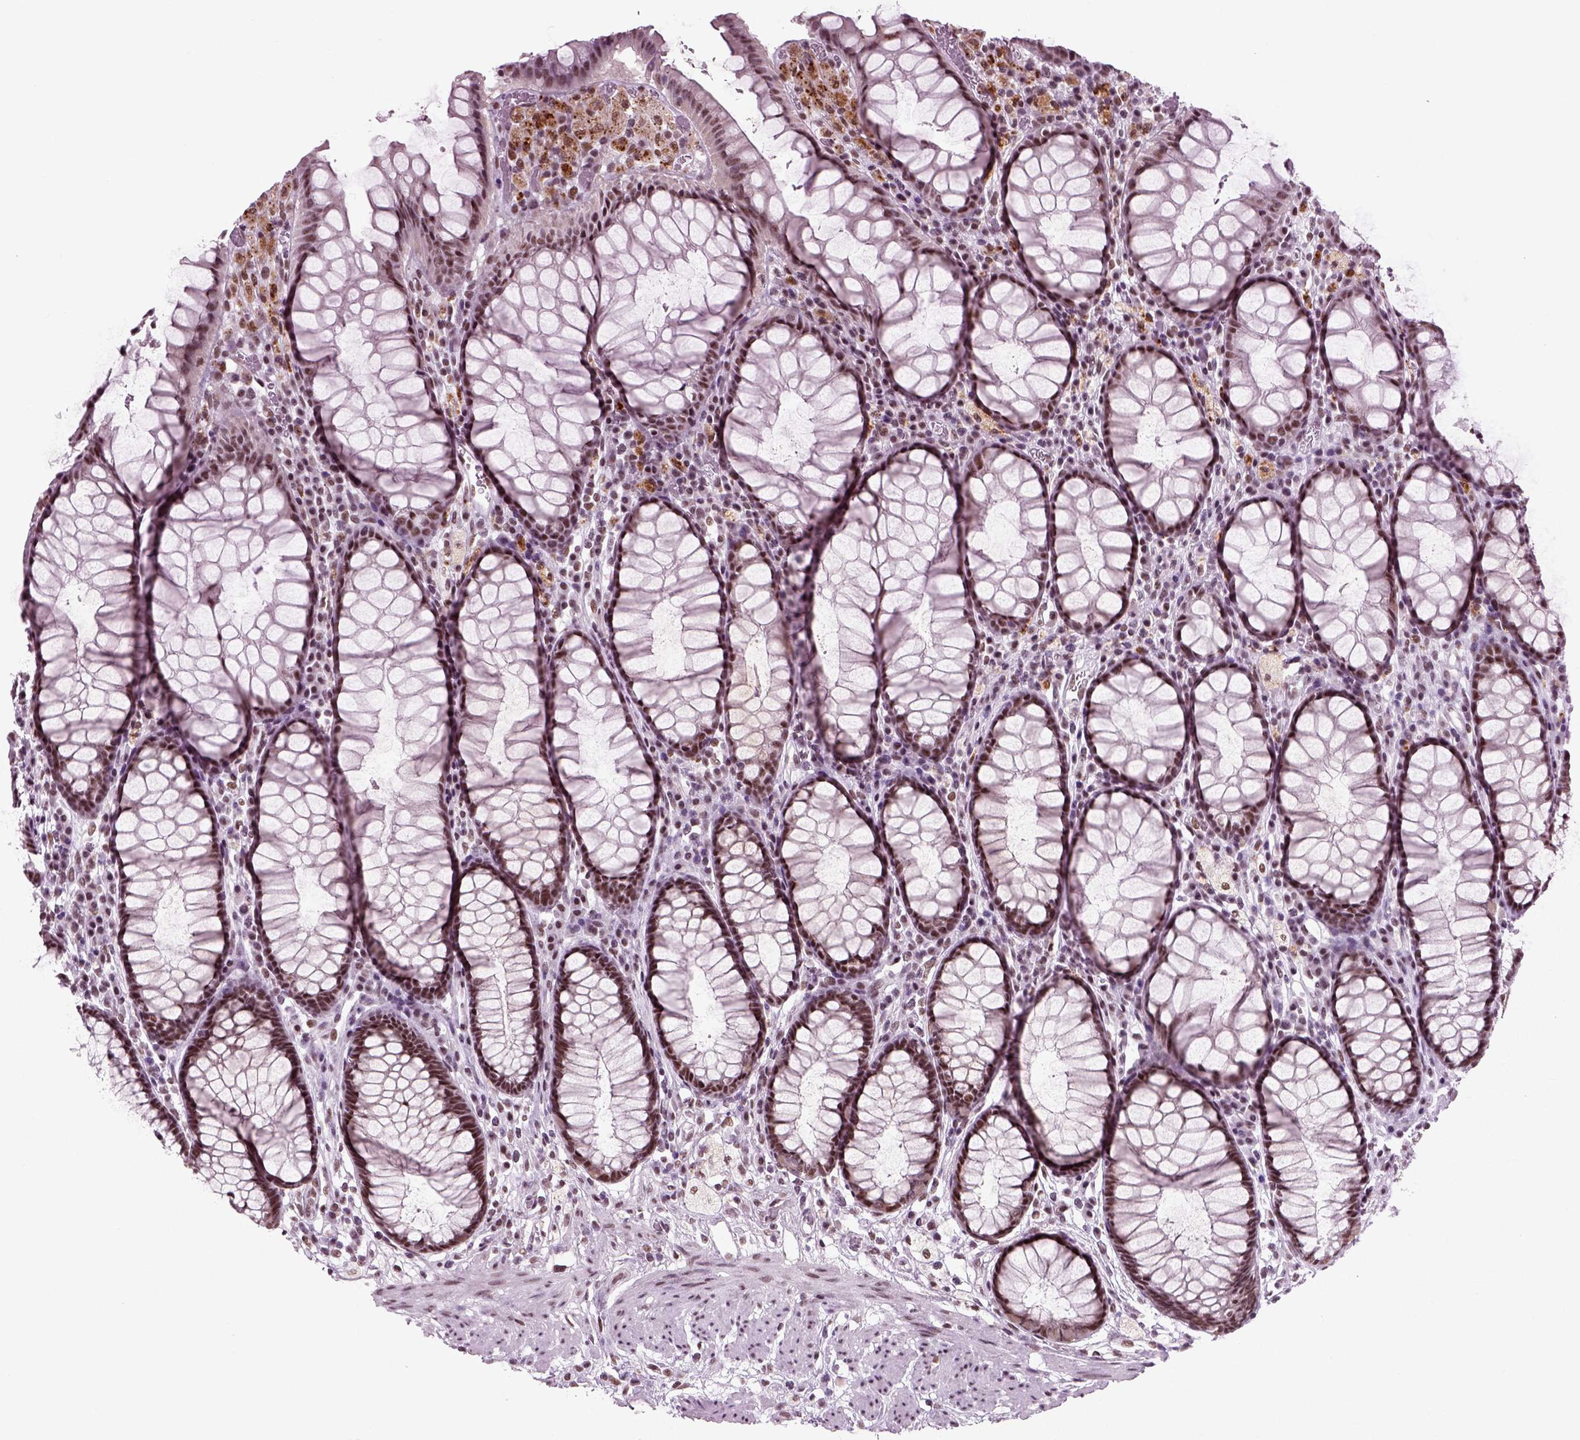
{"staining": {"intensity": "moderate", "quantity": ">75%", "location": "nuclear"}, "tissue": "rectum", "cell_type": "Glandular cells", "image_type": "normal", "snomed": [{"axis": "morphology", "description": "Normal tissue, NOS"}, {"axis": "topography", "description": "Rectum"}], "caption": "A histopathology image of human rectum stained for a protein reveals moderate nuclear brown staining in glandular cells. (DAB (3,3'-diaminobenzidine) IHC, brown staining for protein, blue staining for nuclei).", "gene": "RCOR3", "patient": {"sex": "female", "age": 68}}